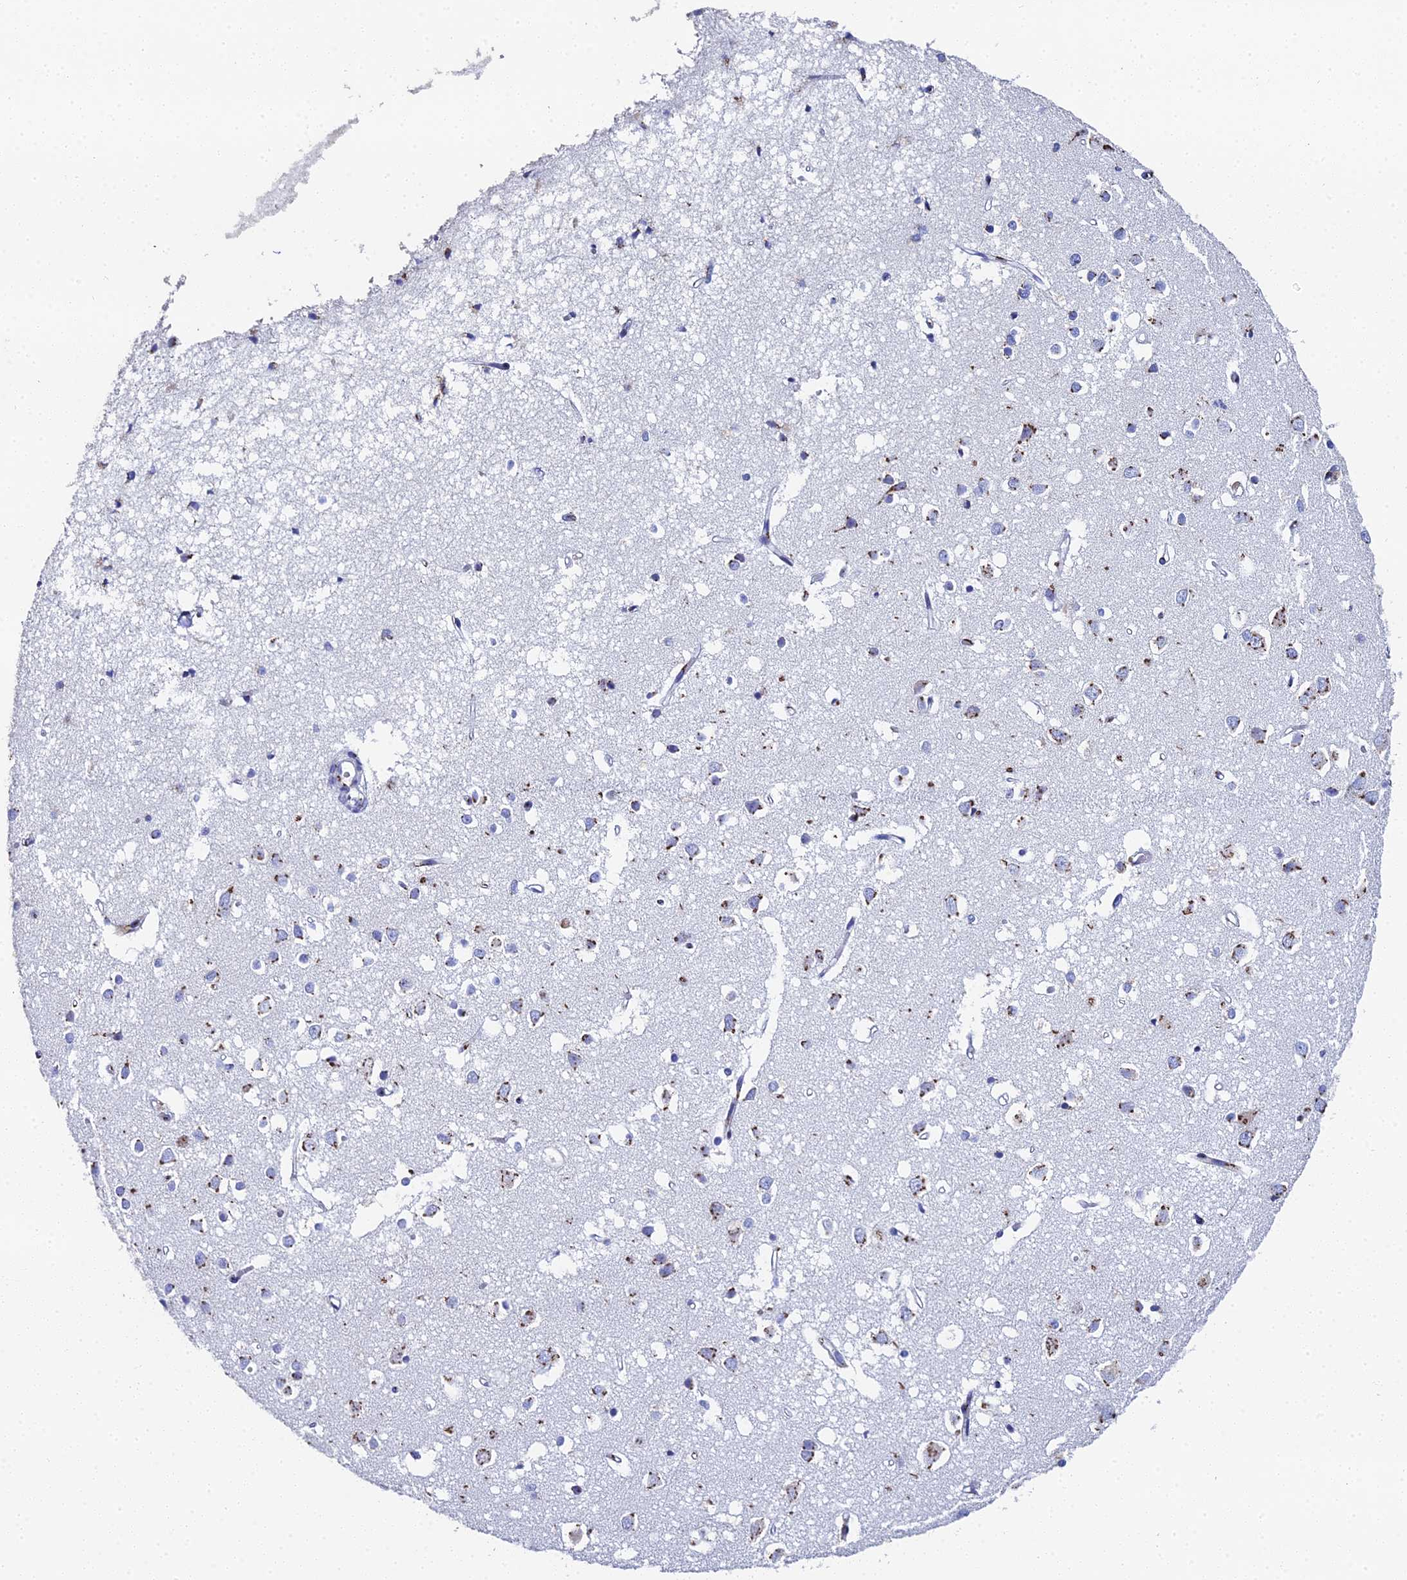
{"staining": {"intensity": "negative", "quantity": "none", "location": "none"}, "tissue": "cerebral cortex", "cell_type": "Endothelial cells", "image_type": "normal", "snomed": [{"axis": "morphology", "description": "Normal tissue, NOS"}, {"axis": "topography", "description": "Cerebral cortex"}], "caption": "DAB immunohistochemical staining of unremarkable human cerebral cortex exhibits no significant positivity in endothelial cells. (DAB (3,3'-diaminobenzidine) immunohistochemistry (IHC) visualized using brightfield microscopy, high magnification).", "gene": "ENSG00000268674", "patient": {"sex": "female", "age": 64}}